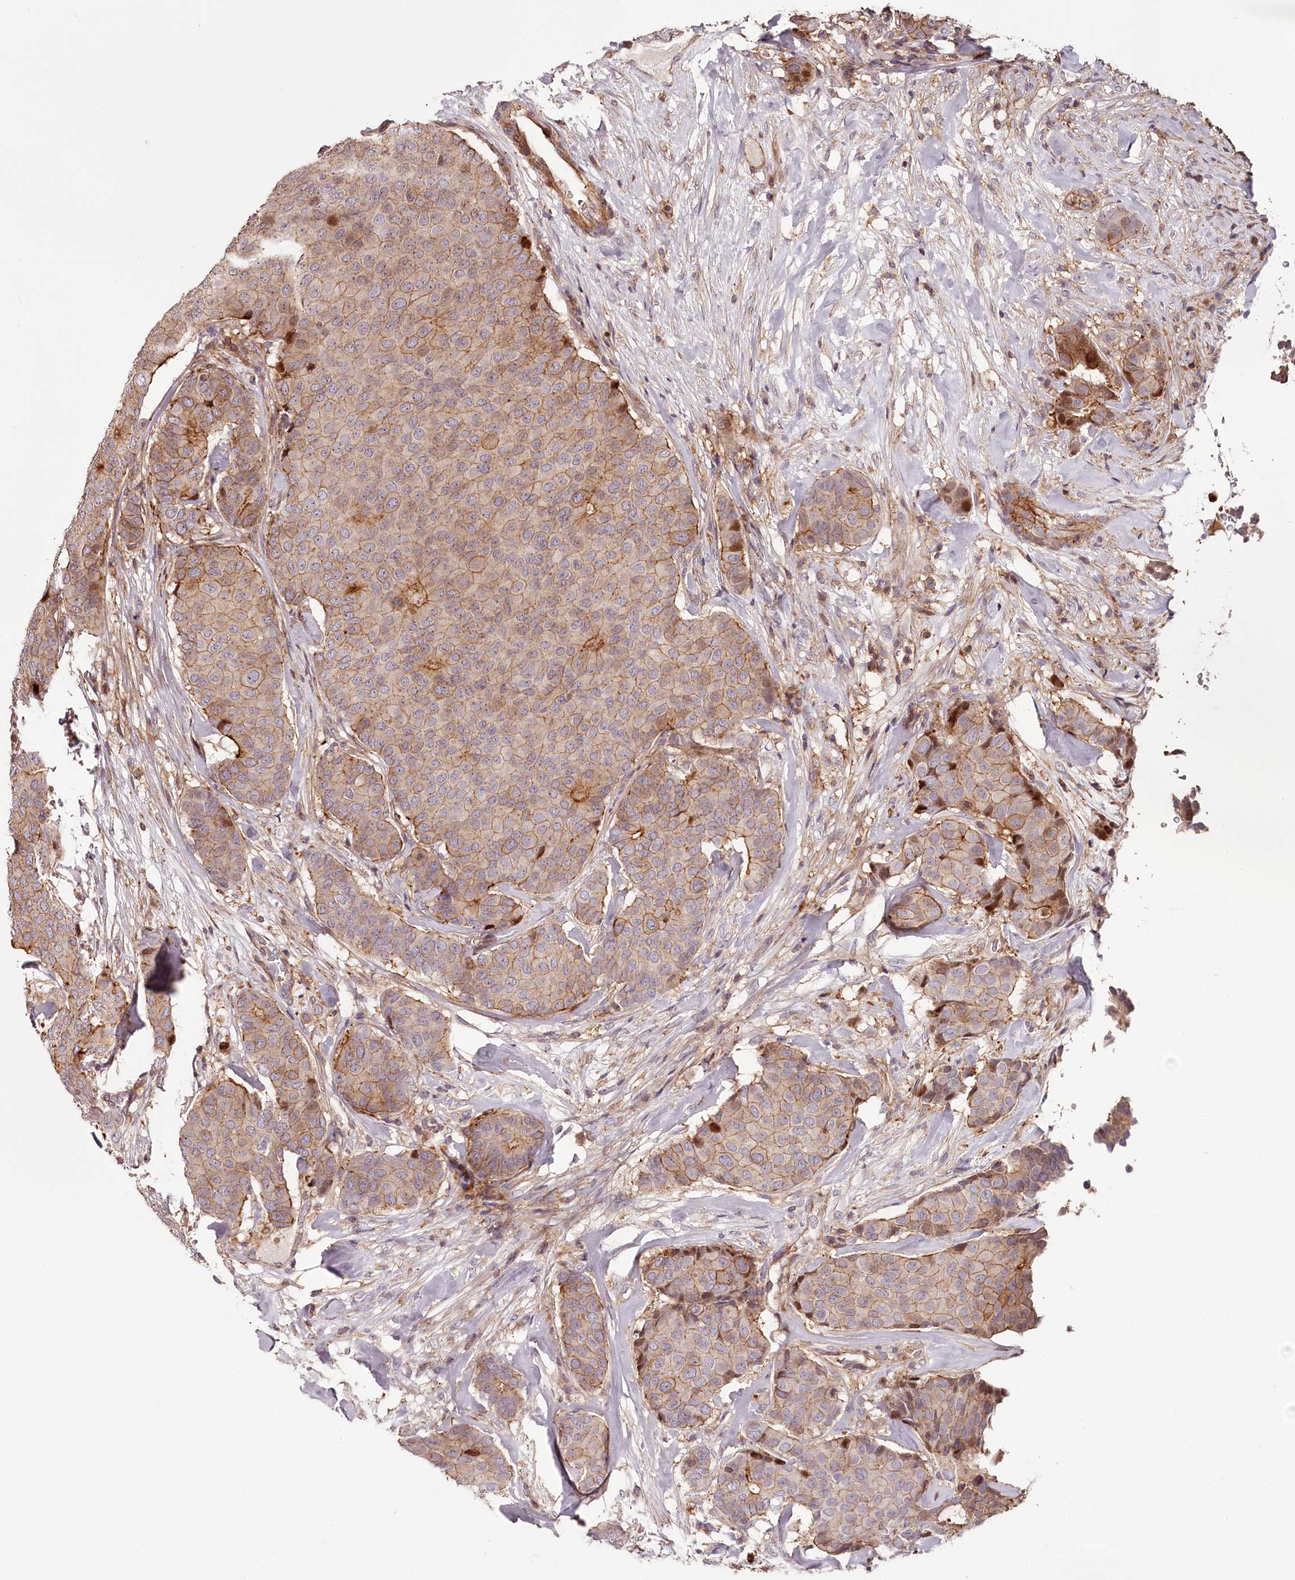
{"staining": {"intensity": "moderate", "quantity": "25%-75%", "location": "cytoplasmic/membranous"}, "tissue": "breast cancer", "cell_type": "Tumor cells", "image_type": "cancer", "snomed": [{"axis": "morphology", "description": "Duct carcinoma"}, {"axis": "topography", "description": "Breast"}], "caption": "Immunohistochemistry (IHC) of breast cancer demonstrates medium levels of moderate cytoplasmic/membranous positivity in about 25%-75% of tumor cells.", "gene": "KIF14", "patient": {"sex": "female", "age": 75}}